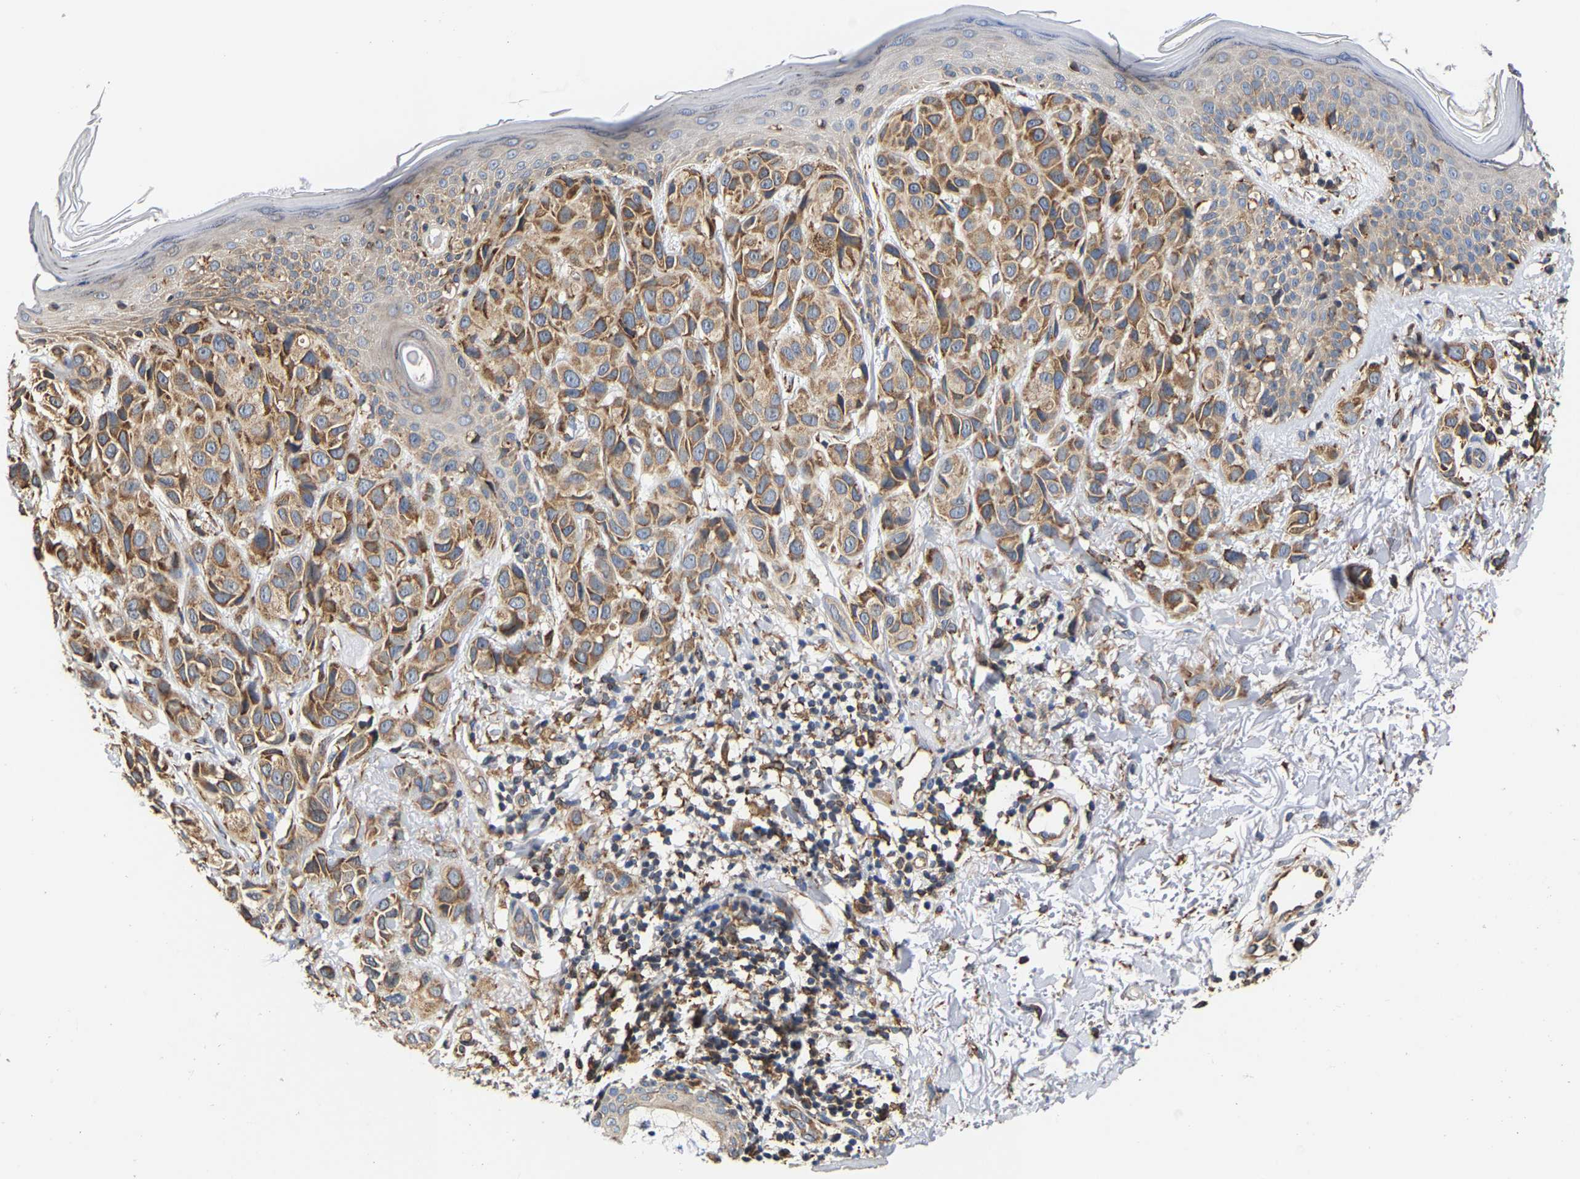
{"staining": {"intensity": "moderate", "quantity": ">75%", "location": "cytoplasmic/membranous"}, "tissue": "melanoma", "cell_type": "Tumor cells", "image_type": "cancer", "snomed": [{"axis": "morphology", "description": "Malignant melanoma, NOS"}, {"axis": "topography", "description": "Skin"}], "caption": "A photomicrograph of human malignant melanoma stained for a protein demonstrates moderate cytoplasmic/membranous brown staining in tumor cells. (DAB IHC, brown staining for protein, blue staining for nuclei).", "gene": "ARAP1", "patient": {"sex": "female", "age": 58}}